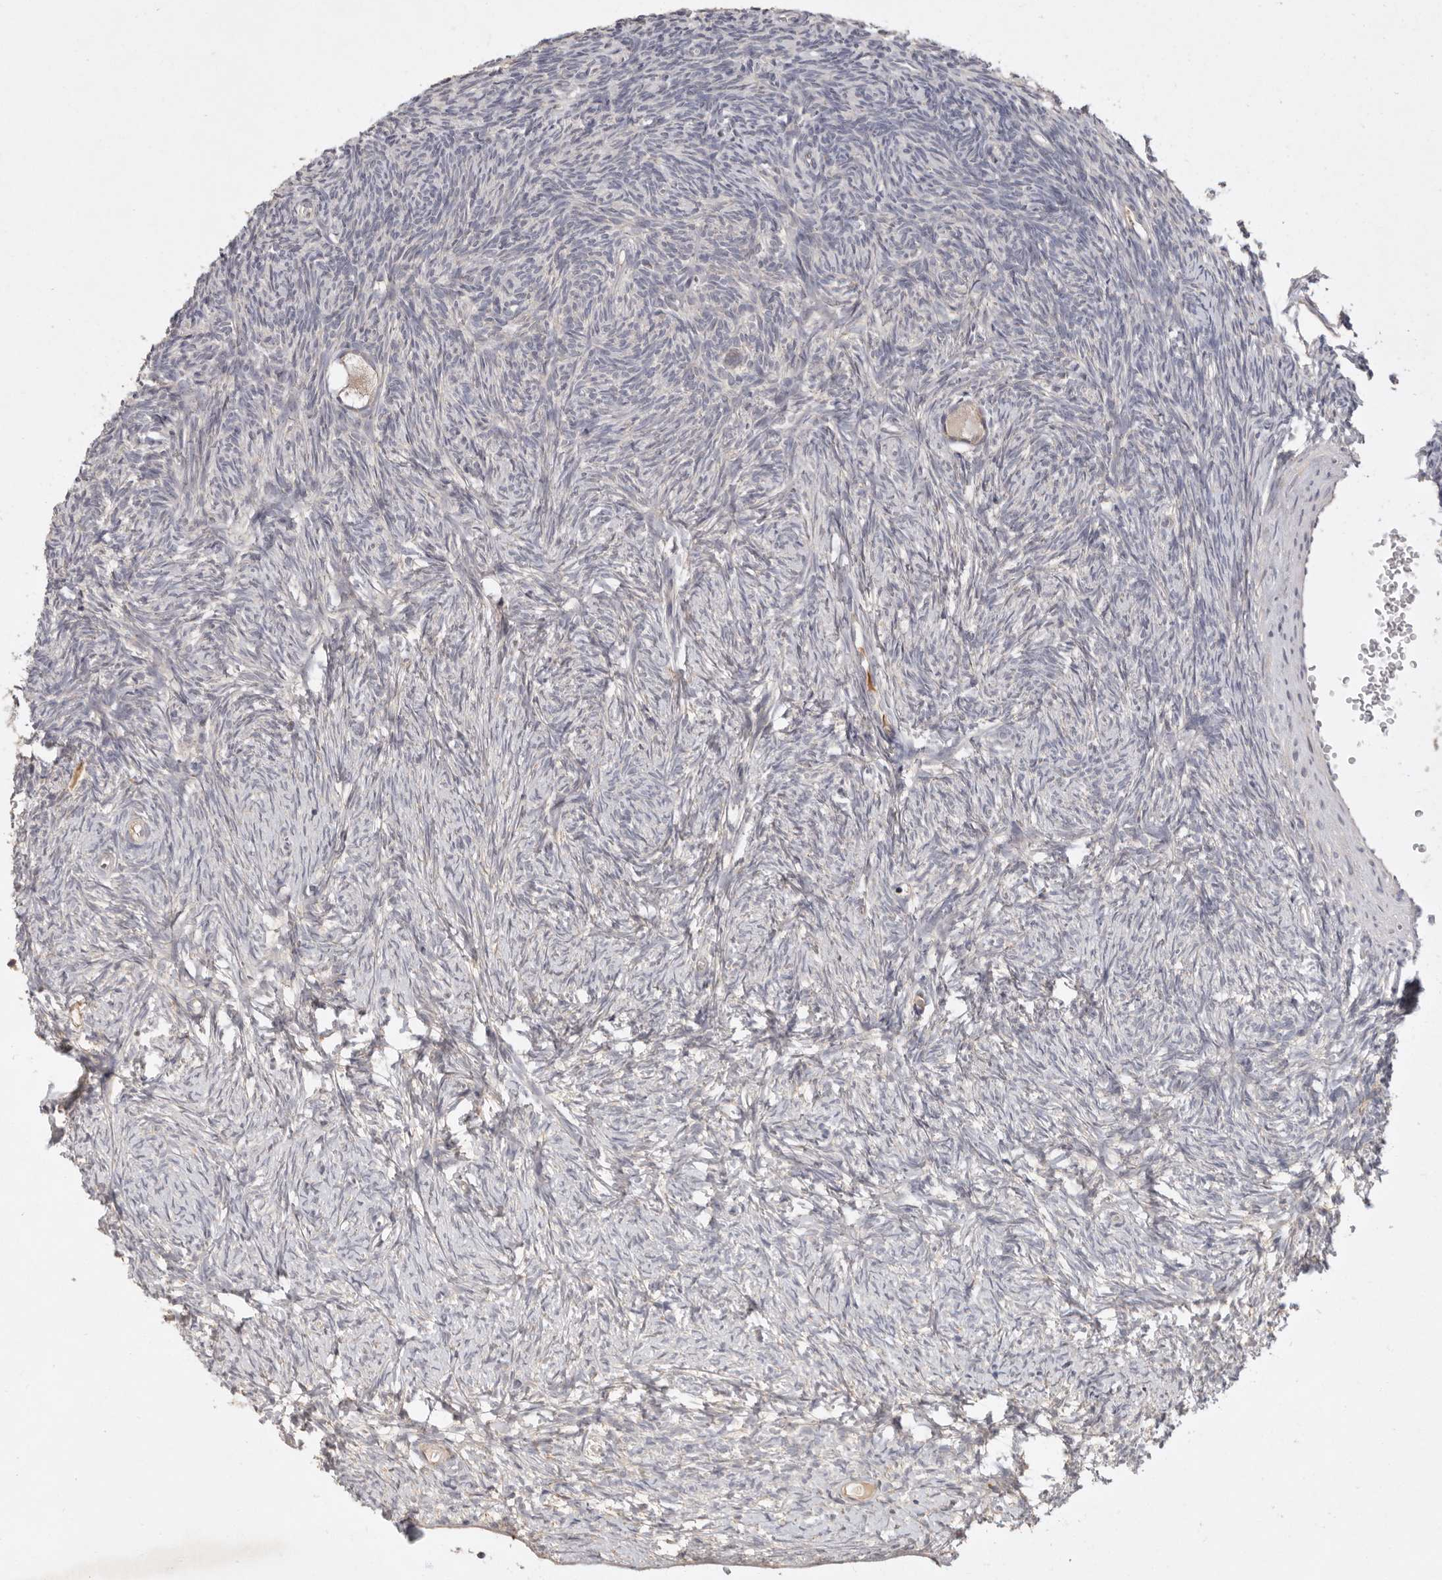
{"staining": {"intensity": "weak", "quantity": ">75%", "location": "cytoplasmic/membranous"}, "tissue": "ovary", "cell_type": "Follicle cells", "image_type": "normal", "snomed": [{"axis": "morphology", "description": "Normal tissue, NOS"}, {"axis": "topography", "description": "Ovary"}], "caption": "Immunohistochemistry (IHC) of unremarkable ovary shows low levels of weak cytoplasmic/membranous expression in about >75% of follicle cells.", "gene": "ARHGEF10L", "patient": {"sex": "female", "age": 34}}